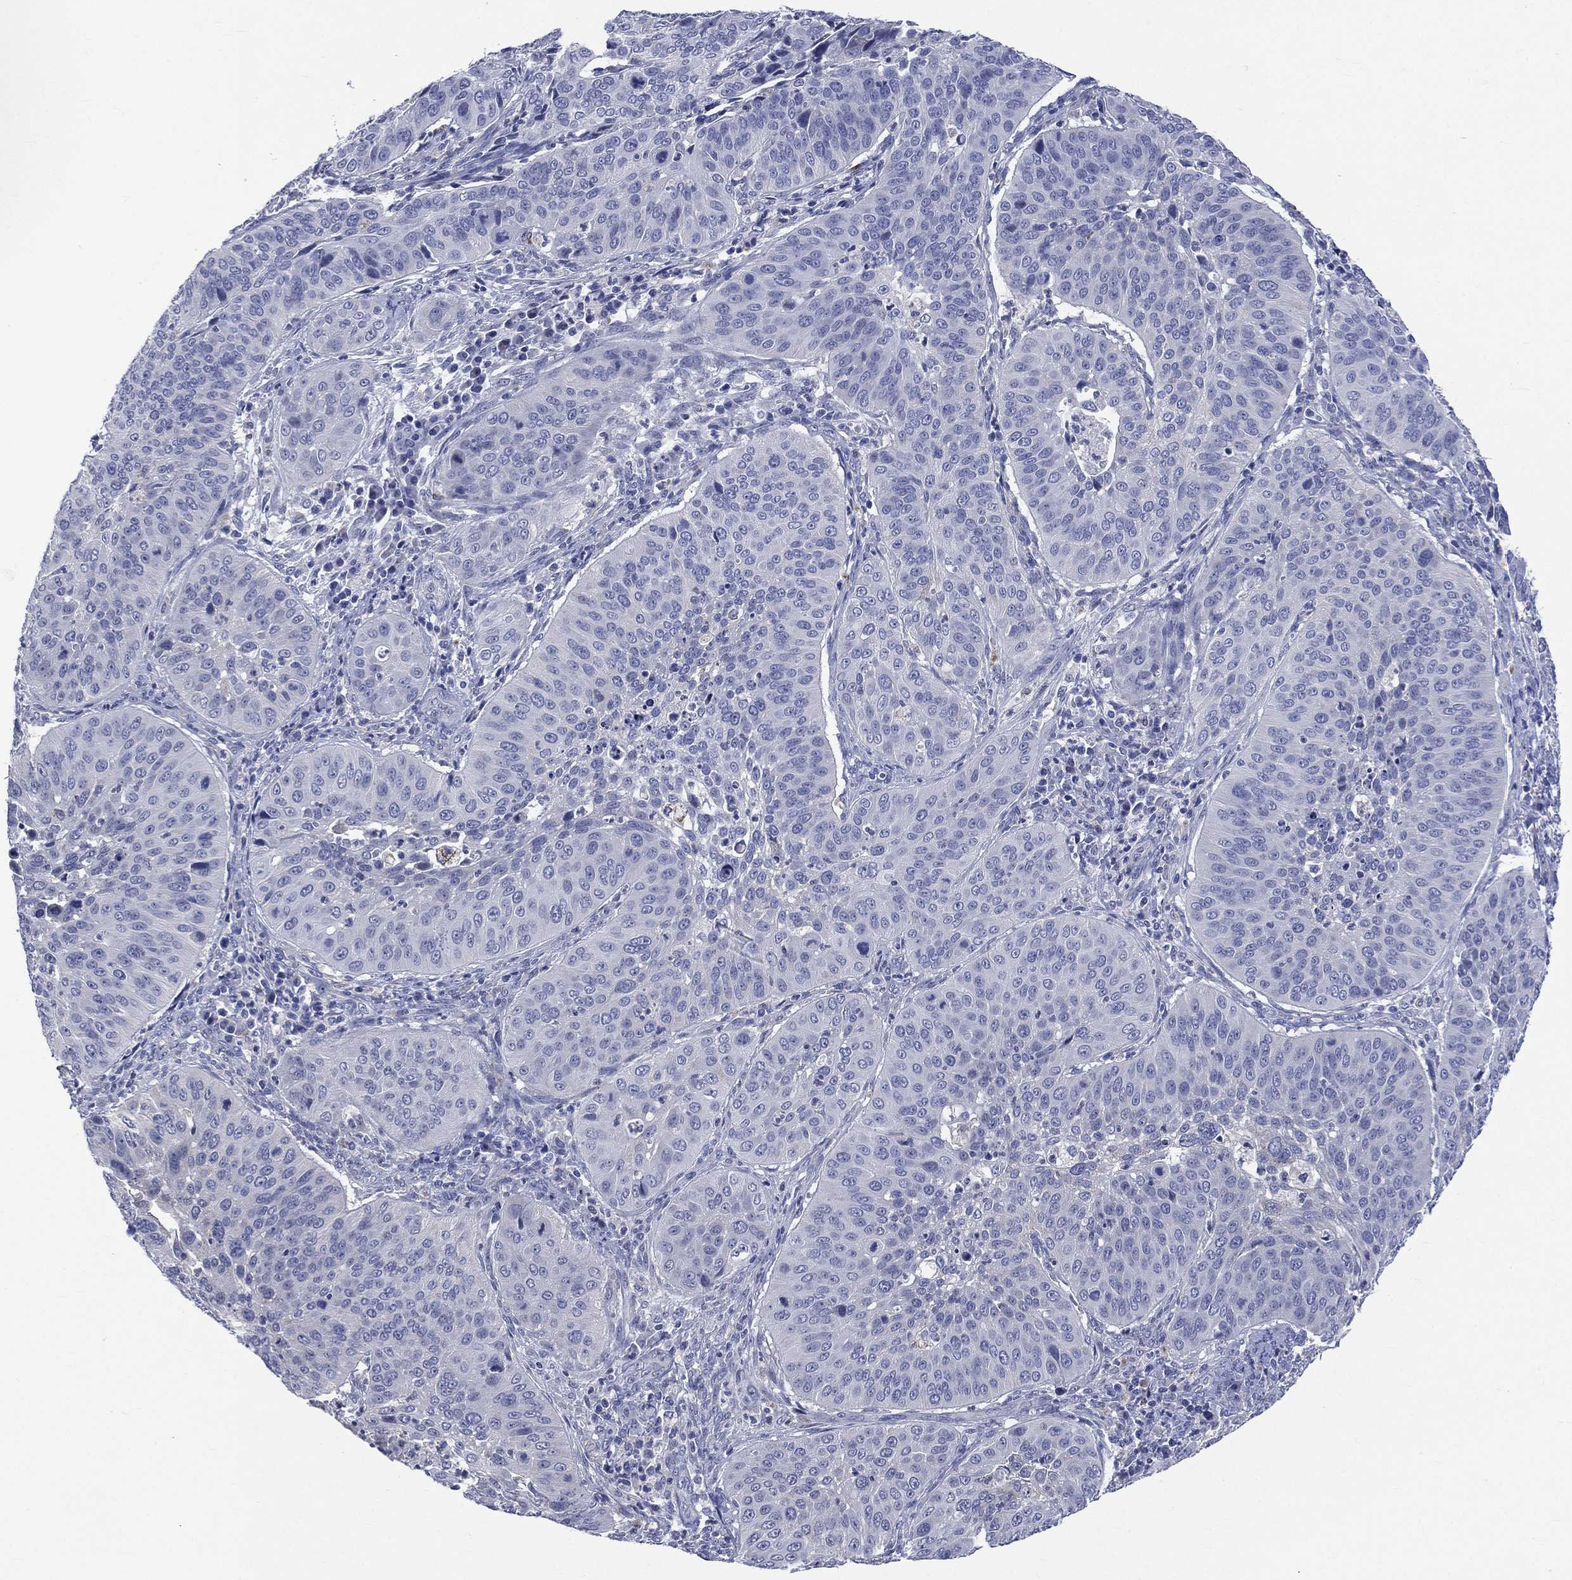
{"staining": {"intensity": "negative", "quantity": "none", "location": "none"}, "tissue": "cervical cancer", "cell_type": "Tumor cells", "image_type": "cancer", "snomed": [{"axis": "morphology", "description": "Normal tissue, NOS"}, {"axis": "morphology", "description": "Squamous cell carcinoma, NOS"}, {"axis": "topography", "description": "Cervix"}], "caption": "Cervical cancer (squamous cell carcinoma) was stained to show a protein in brown. There is no significant expression in tumor cells.", "gene": "AKAP3", "patient": {"sex": "female", "age": 39}}